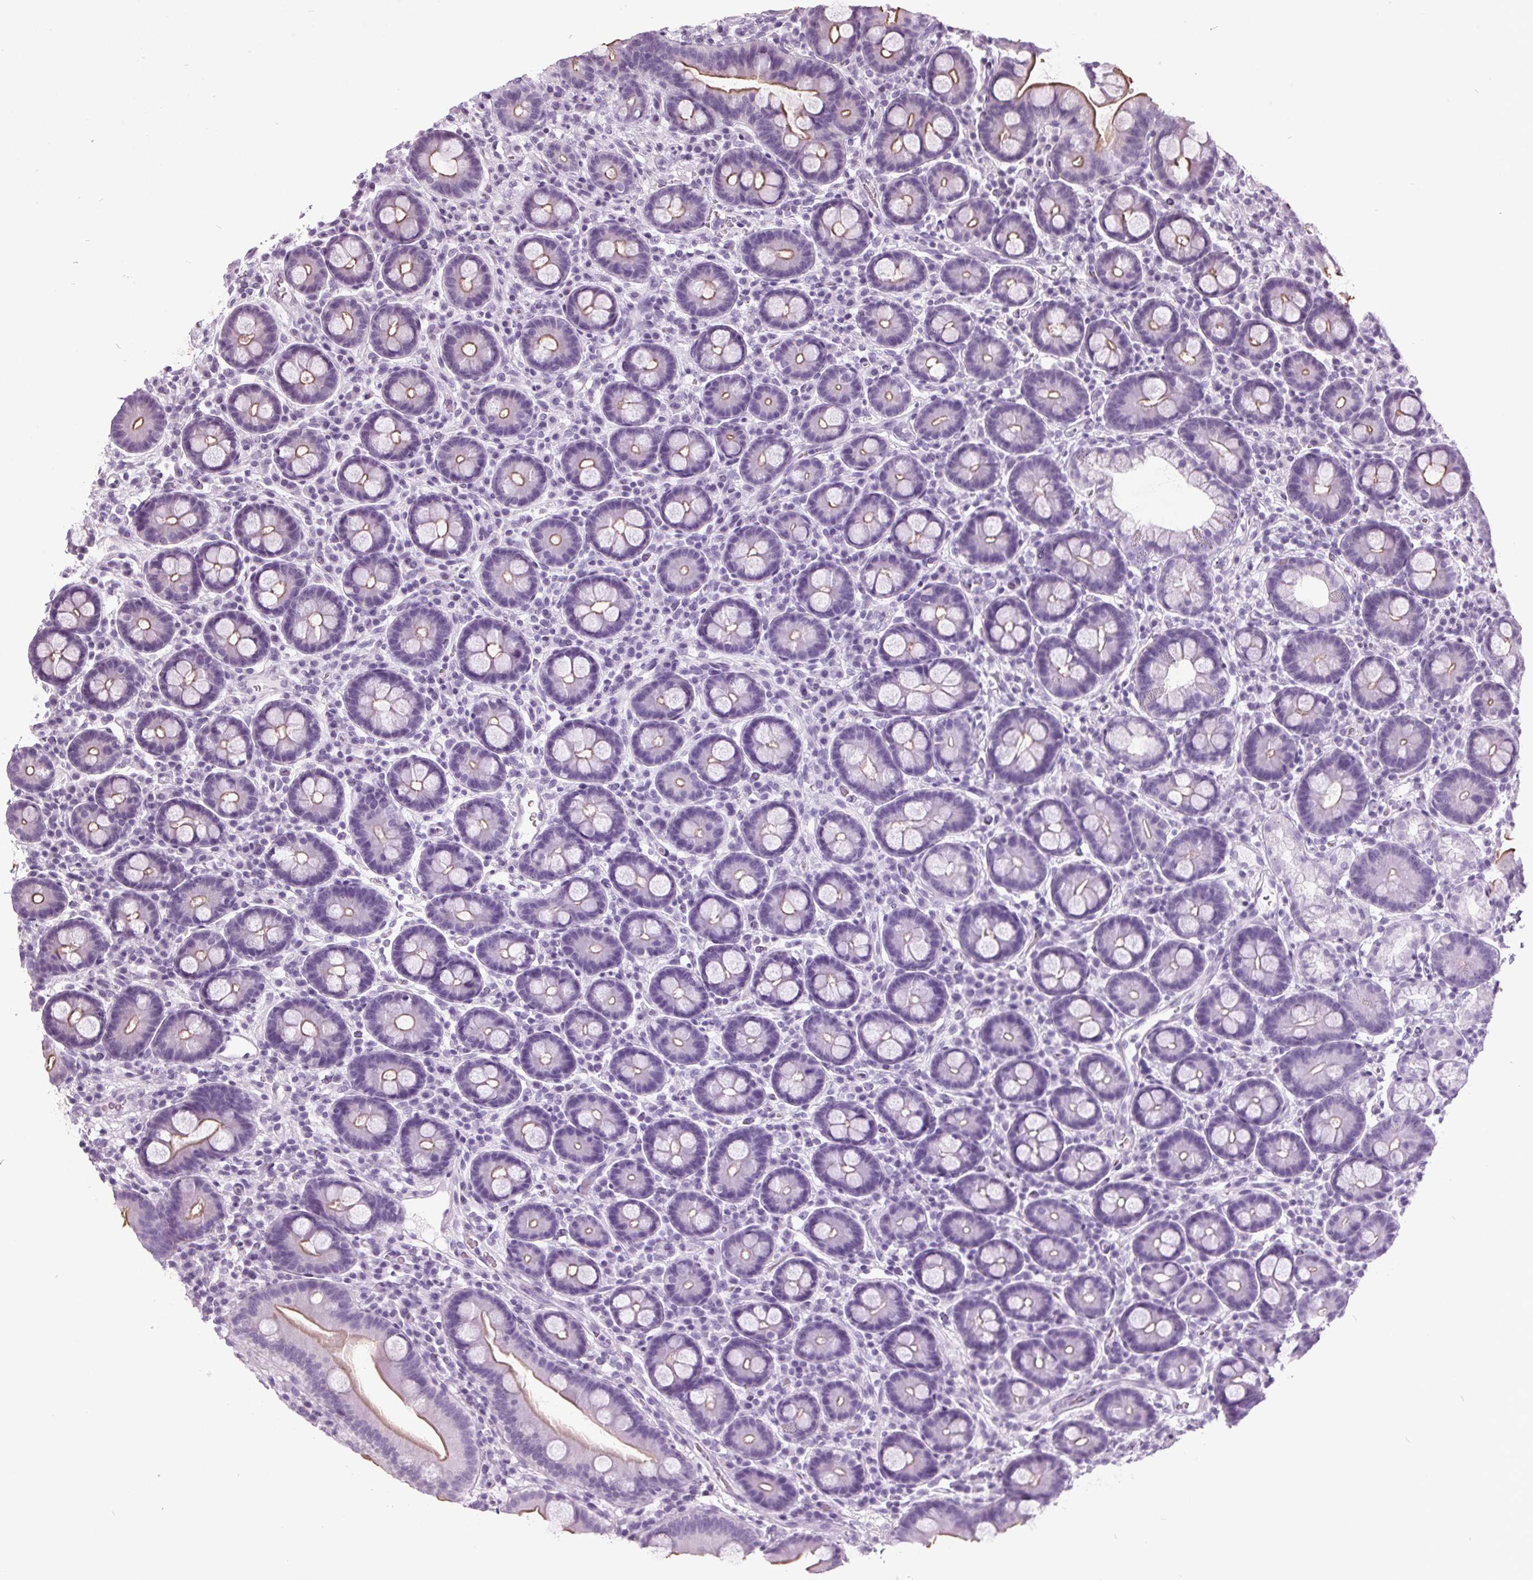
{"staining": {"intensity": "moderate", "quantity": "25%-75%", "location": "cytoplasmic/membranous"}, "tissue": "duodenum", "cell_type": "Glandular cells", "image_type": "normal", "snomed": [{"axis": "morphology", "description": "Normal tissue, NOS"}, {"axis": "topography", "description": "Pancreas"}, {"axis": "topography", "description": "Duodenum"}], "caption": "Protein staining of benign duodenum exhibits moderate cytoplasmic/membranous expression in approximately 25%-75% of glandular cells. The staining was performed using DAB to visualize the protein expression in brown, while the nuclei were stained in blue with hematoxylin (Magnification: 20x).", "gene": "ODAD2", "patient": {"sex": "male", "age": 59}}